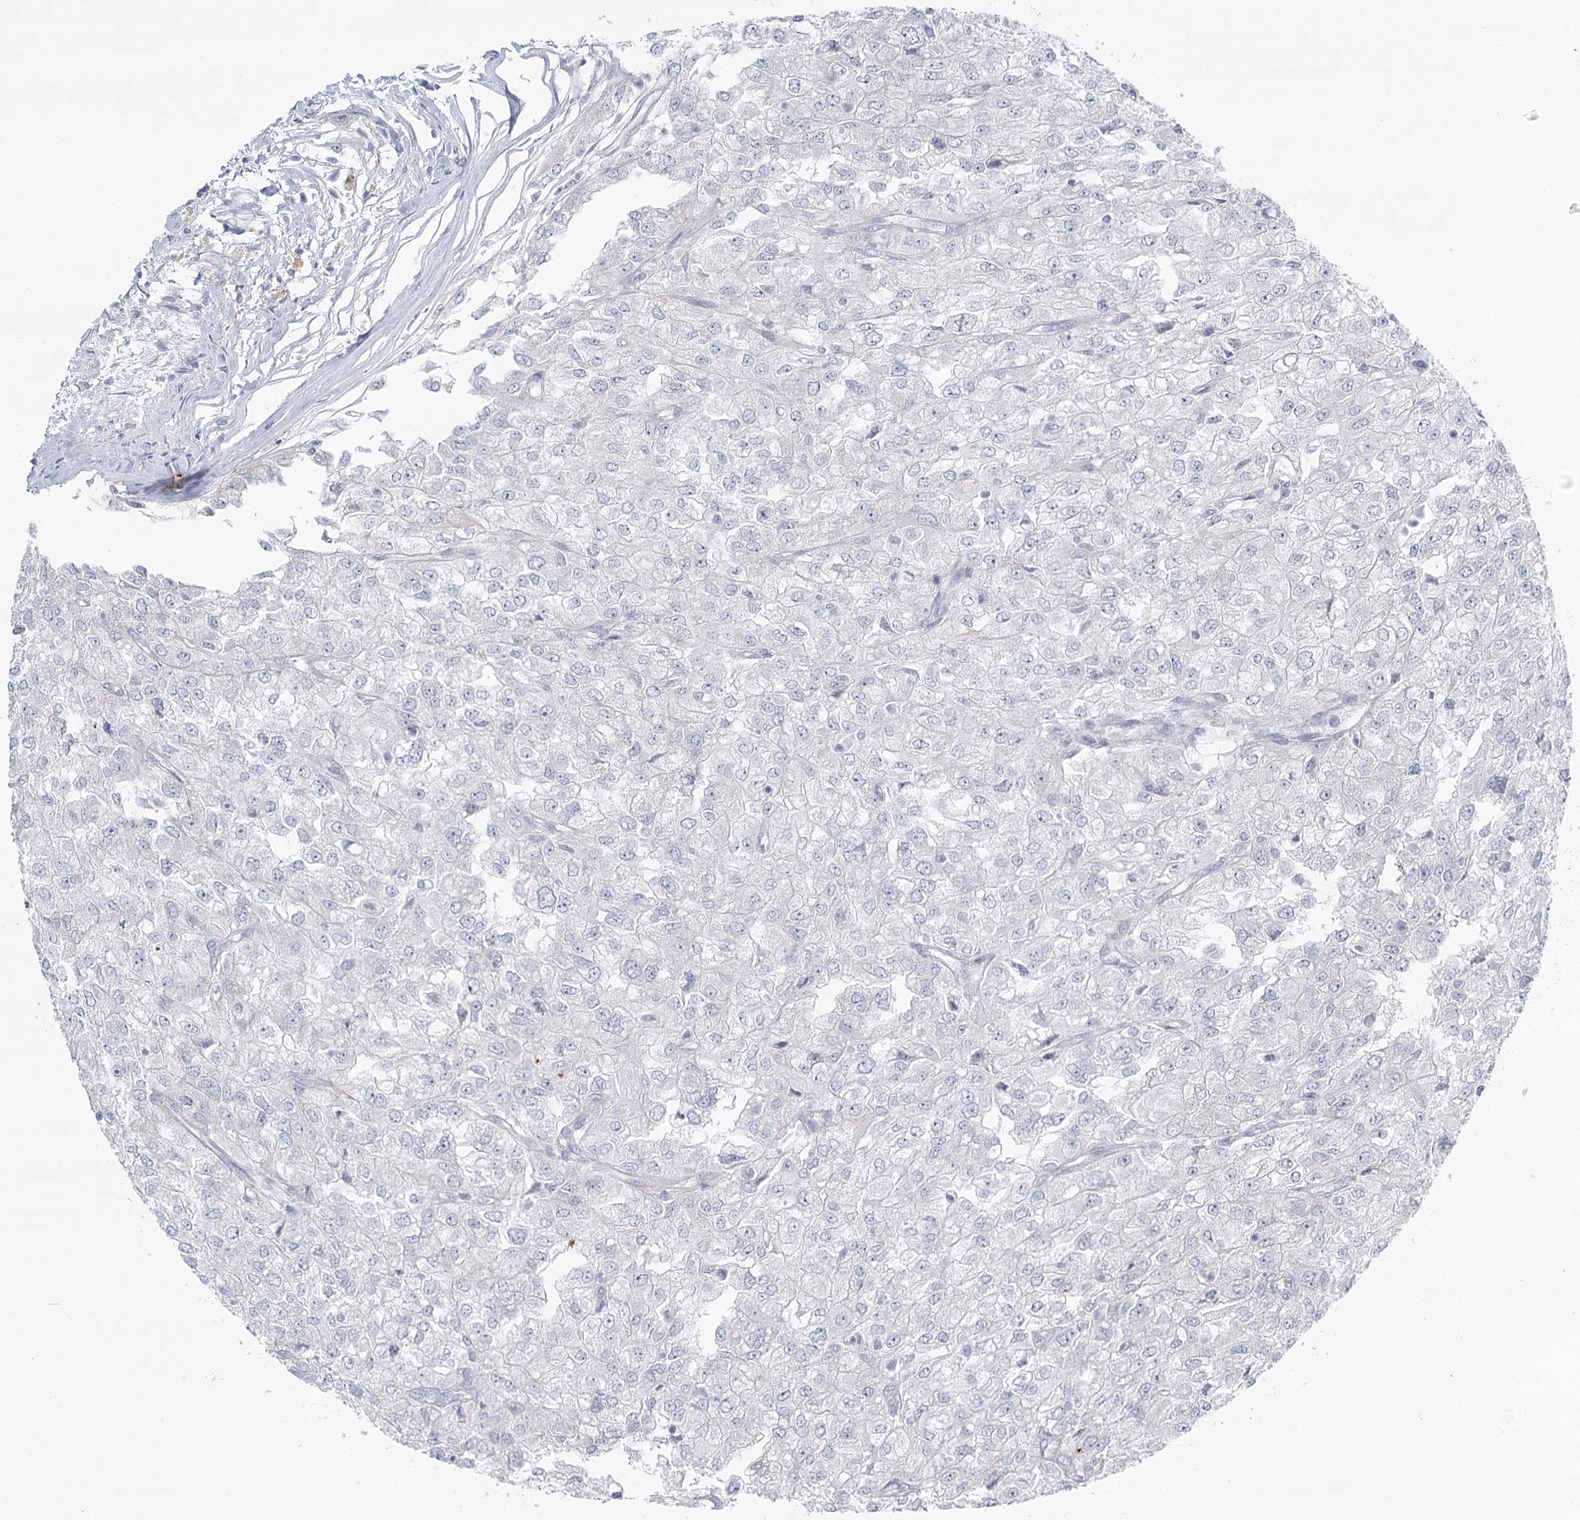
{"staining": {"intensity": "negative", "quantity": "none", "location": "none"}, "tissue": "renal cancer", "cell_type": "Tumor cells", "image_type": "cancer", "snomed": [{"axis": "morphology", "description": "Adenocarcinoma, NOS"}, {"axis": "topography", "description": "Kidney"}], "caption": "IHC micrograph of renal cancer (adenocarcinoma) stained for a protein (brown), which shows no staining in tumor cells.", "gene": "SPINK13", "patient": {"sex": "female", "age": 54}}